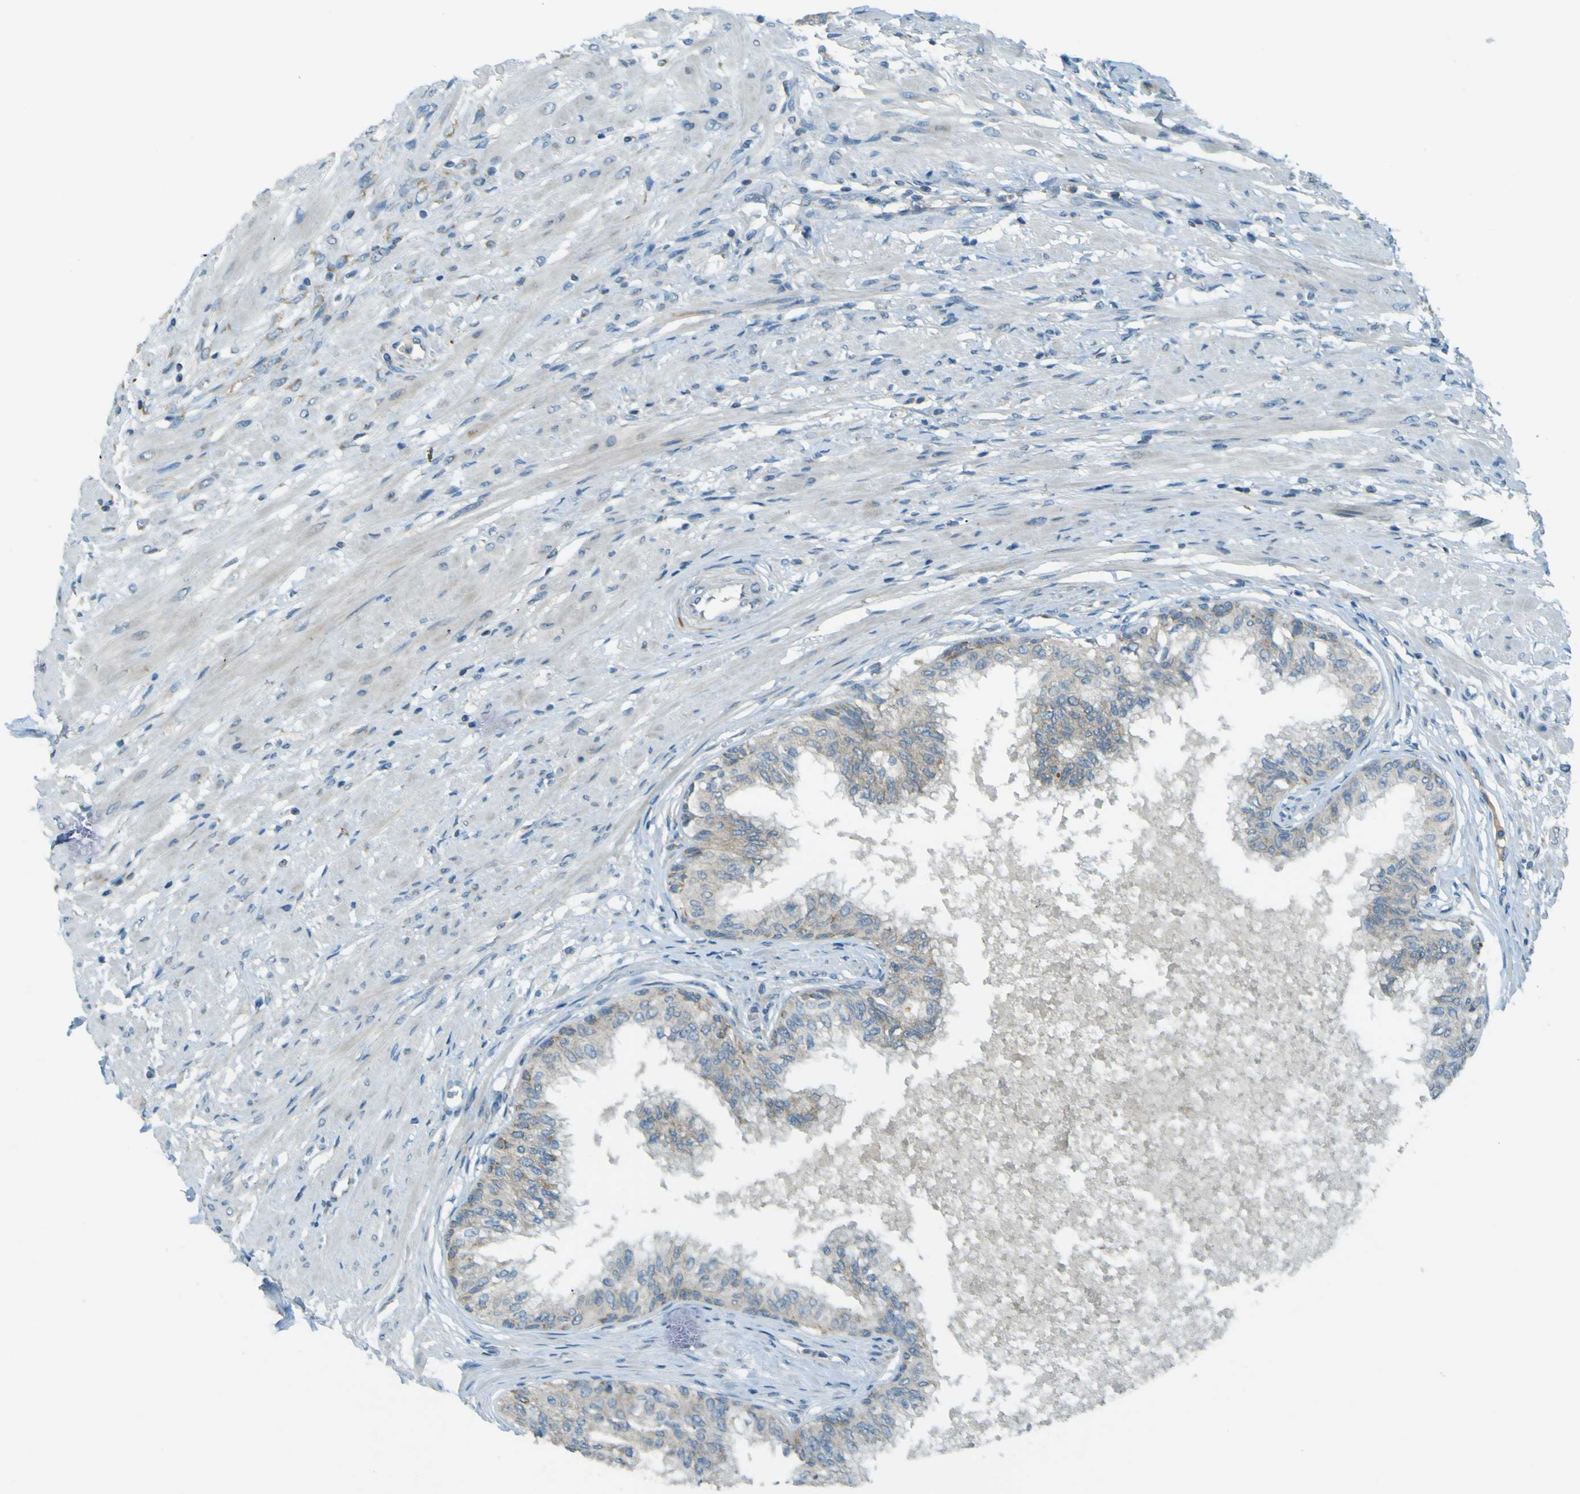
{"staining": {"intensity": "weak", "quantity": "25%-75%", "location": "cytoplasmic/membranous"}, "tissue": "prostate", "cell_type": "Glandular cells", "image_type": "normal", "snomed": [{"axis": "morphology", "description": "Normal tissue, NOS"}, {"axis": "topography", "description": "Prostate"}, {"axis": "topography", "description": "Seminal veicle"}], "caption": "IHC staining of benign prostate, which reveals low levels of weak cytoplasmic/membranous positivity in about 25%-75% of glandular cells indicating weak cytoplasmic/membranous protein expression. The staining was performed using DAB (3,3'-diaminobenzidine) (brown) for protein detection and nuclei were counterstained in hematoxylin (blue).", "gene": "FKTN", "patient": {"sex": "male", "age": 60}}